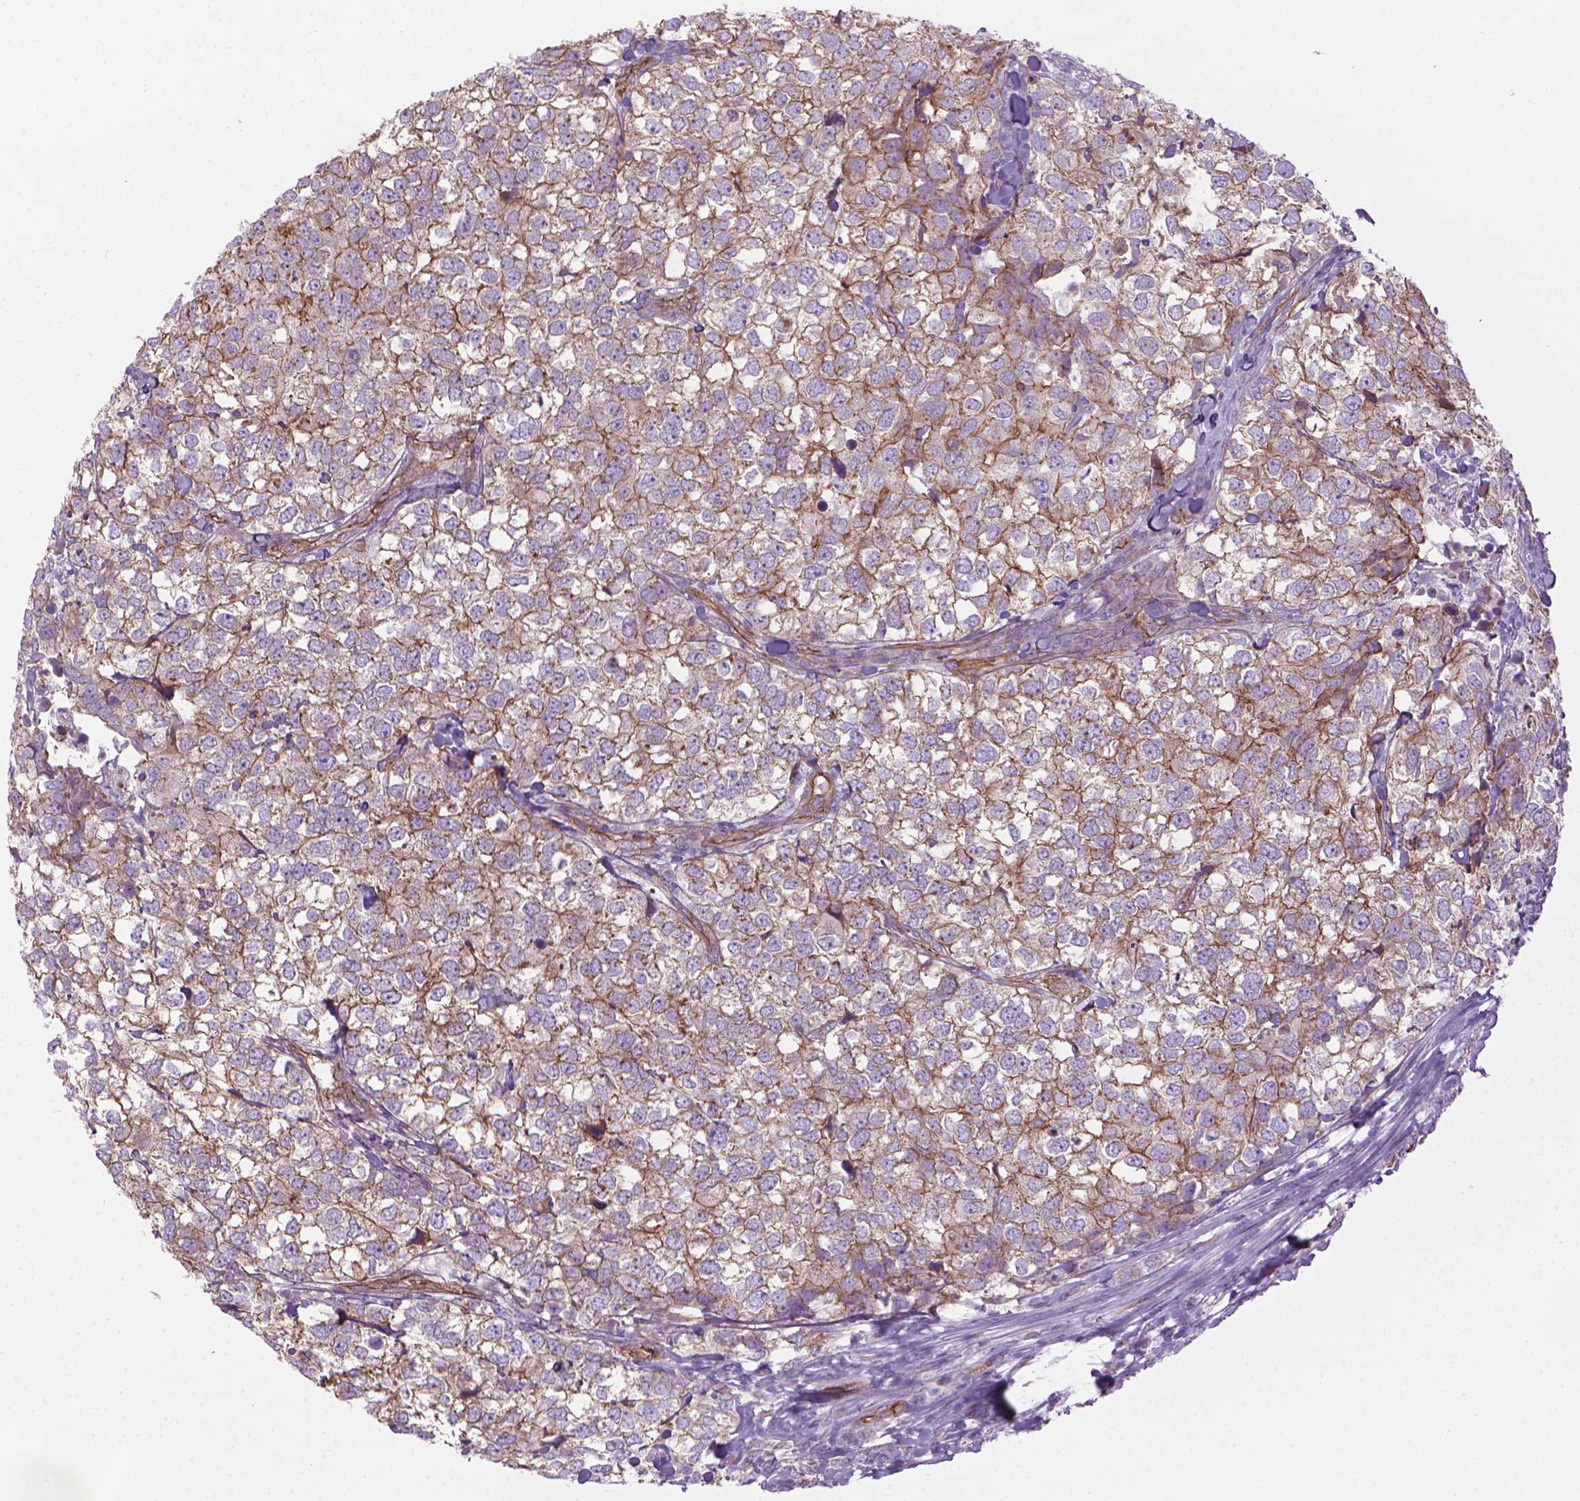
{"staining": {"intensity": "moderate", "quantity": "25%-75%", "location": "cytoplasmic/membranous"}, "tissue": "breast cancer", "cell_type": "Tumor cells", "image_type": "cancer", "snomed": [{"axis": "morphology", "description": "Duct carcinoma"}, {"axis": "topography", "description": "Breast"}], "caption": "Immunohistochemical staining of human breast cancer exhibits medium levels of moderate cytoplasmic/membranous protein expression in about 25%-75% of tumor cells. Using DAB (3,3'-diaminobenzidine) (brown) and hematoxylin (blue) stains, captured at high magnification using brightfield microscopy.", "gene": "TENT5A", "patient": {"sex": "female", "age": 30}}